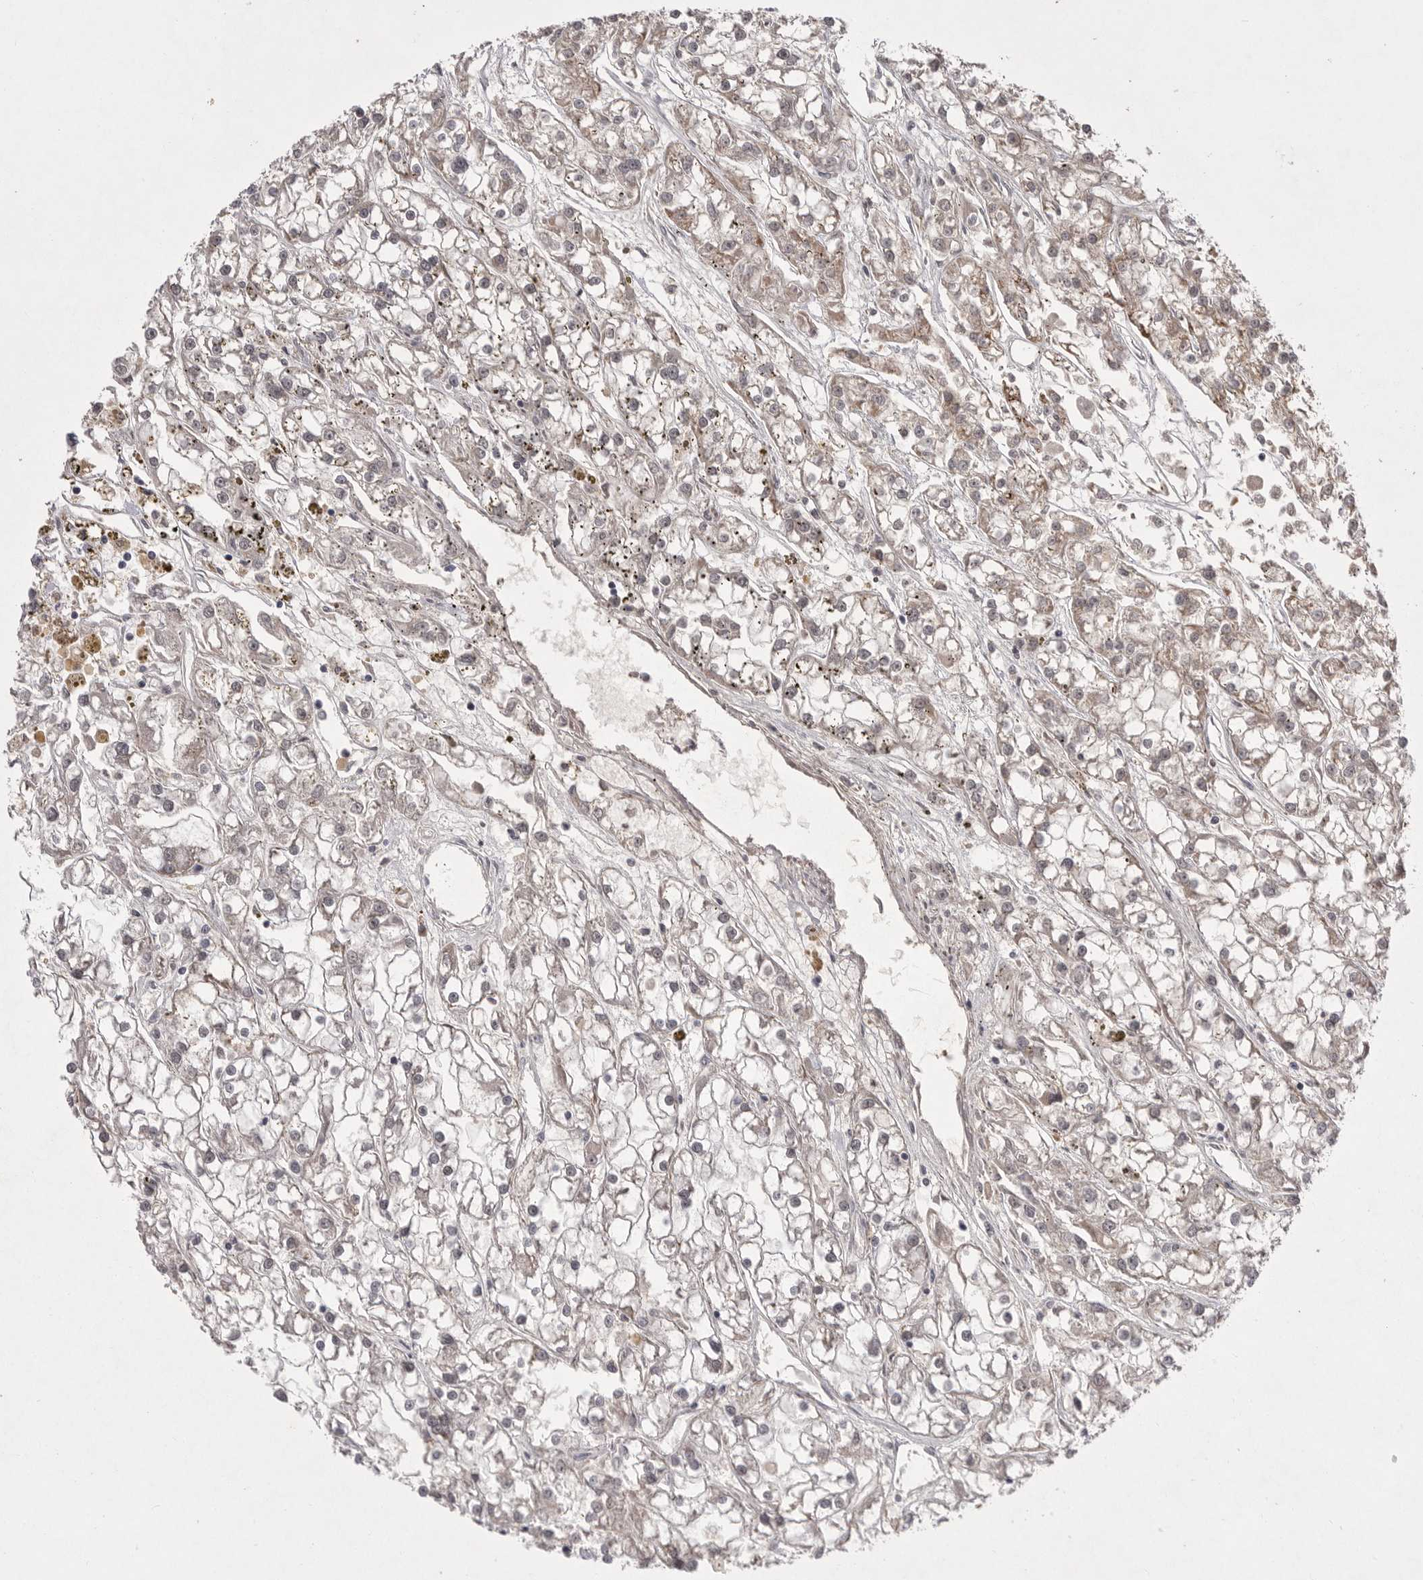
{"staining": {"intensity": "weak", "quantity": ">75%", "location": "cytoplasmic/membranous"}, "tissue": "renal cancer", "cell_type": "Tumor cells", "image_type": "cancer", "snomed": [{"axis": "morphology", "description": "Adenocarcinoma, NOS"}, {"axis": "topography", "description": "Kidney"}], "caption": "Protein positivity by IHC demonstrates weak cytoplasmic/membranous expression in about >75% of tumor cells in renal cancer (adenocarcinoma).", "gene": "KYAT3", "patient": {"sex": "female", "age": 52}}